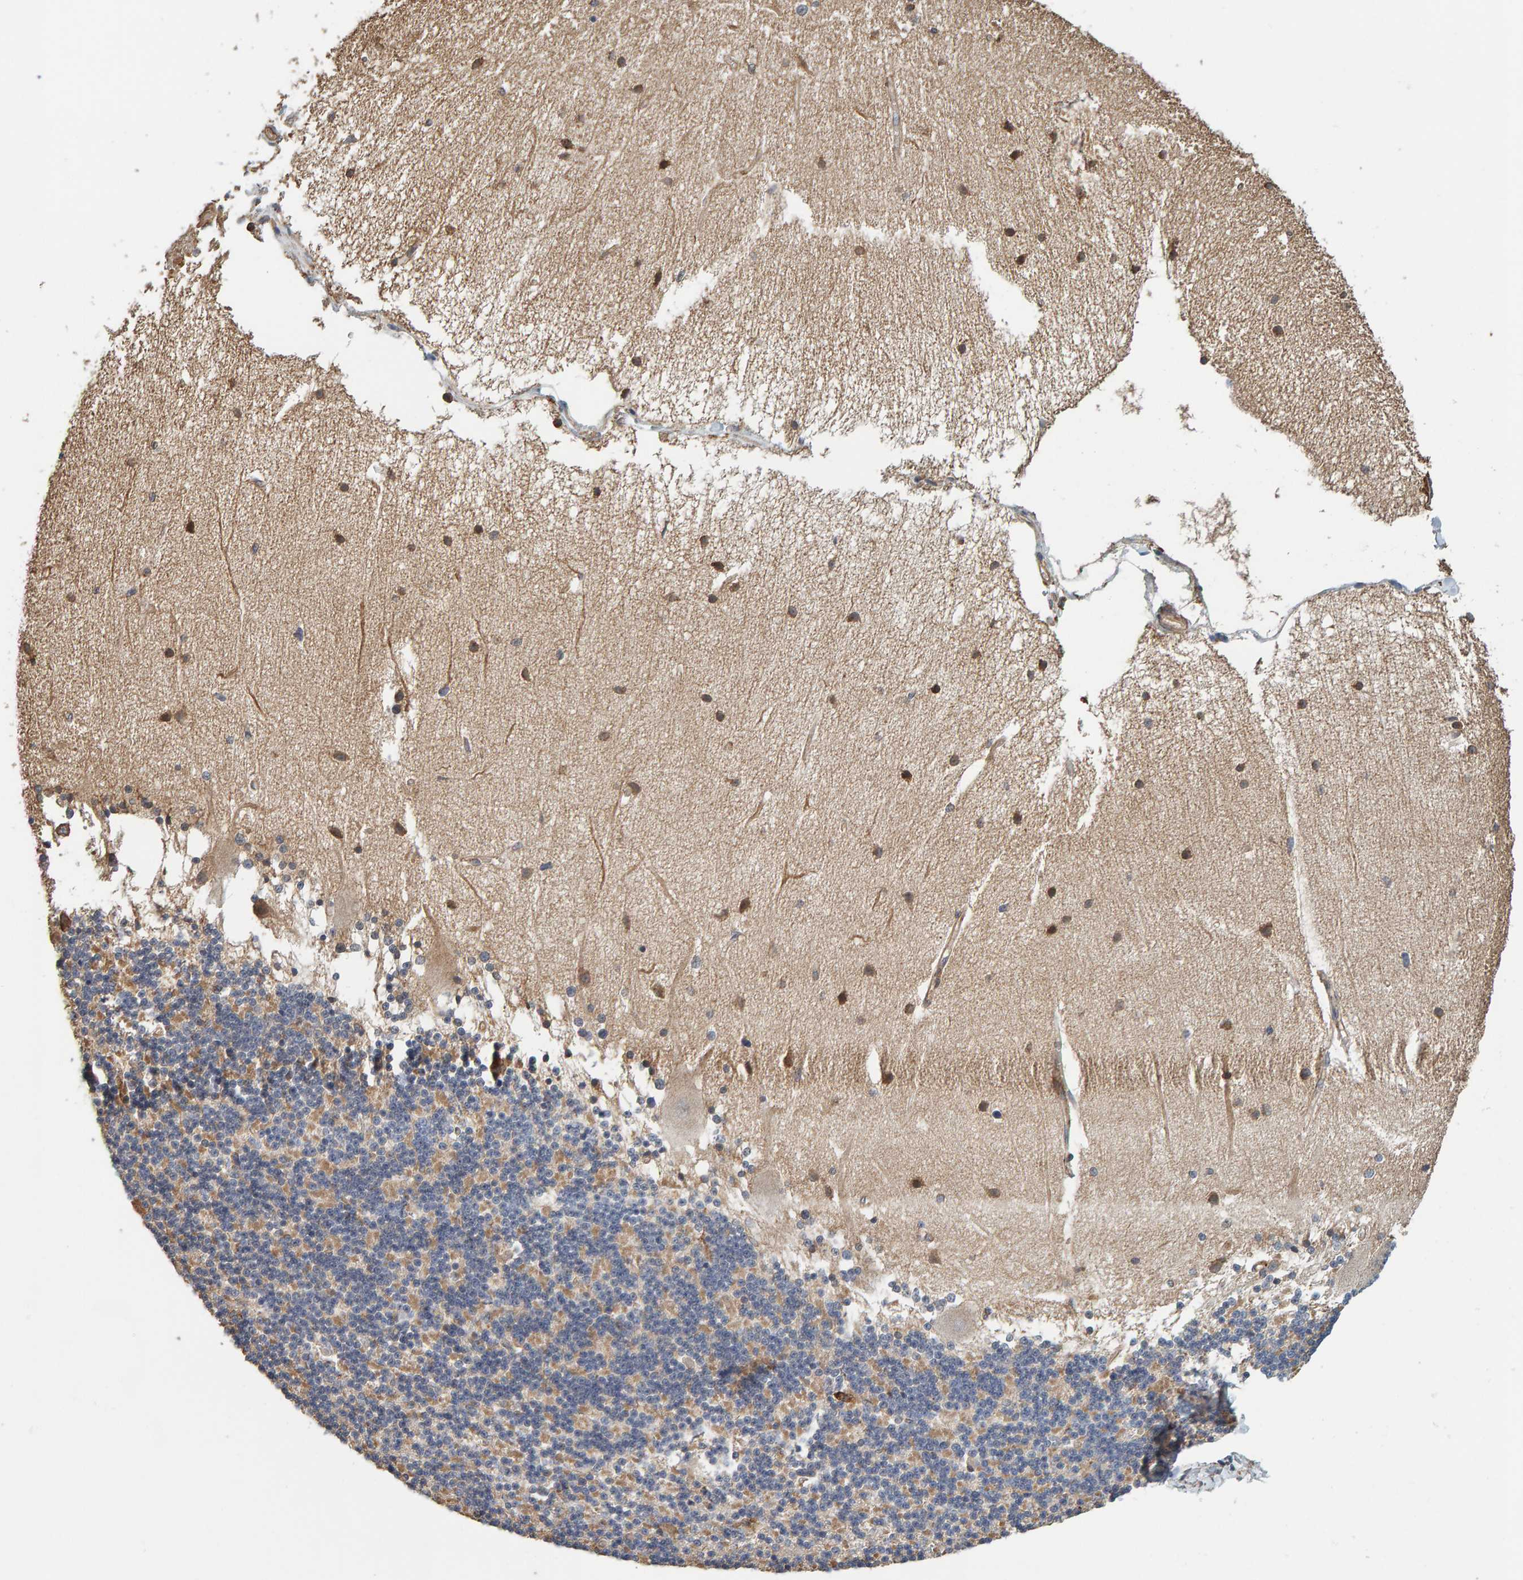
{"staining": {"intensity": "weak", "quantity": "25%-75%", "location": "cytoplasmic/membranous"}, "tissue": "cerebellum", "cell_type": "Cells in granular layer", "image_type": "normal", "snomed": [{"axis": "morphology", "description": "Normal tissue, NOS"}, {"axis": "topography", "description": "Cerebellum"}], "caption": "A high-resolution histopathology image shows IHC staining of normal cerebellum, which displays weak cytoplasmic/membranous positivity in about 25%-75% of cells in granular layer.", "gene": "PLA2G3", "patient": {"sex": "female", "age": 54}}